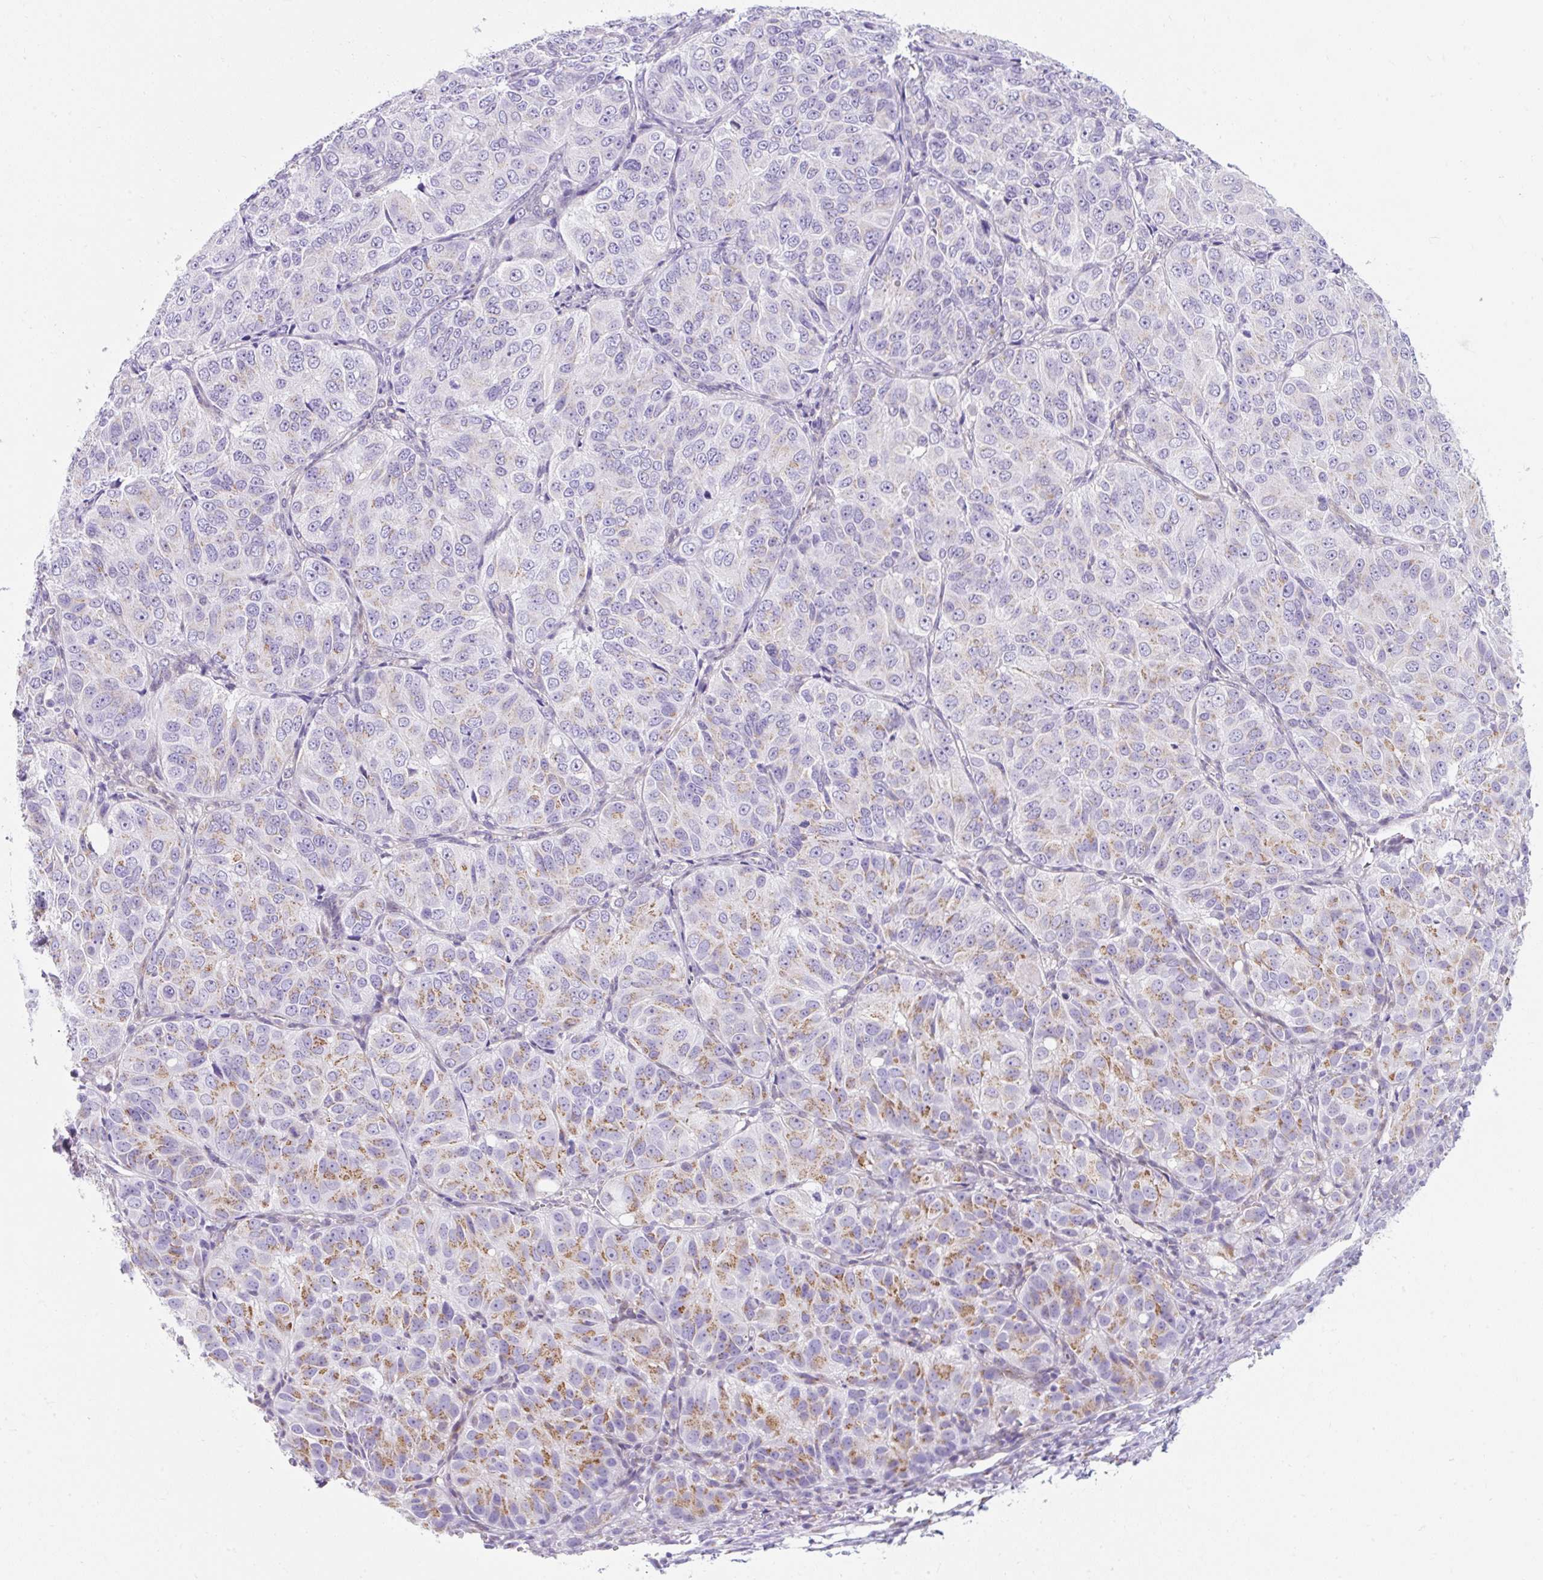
{"staining": {"intensity": "moderate", "quantity": "<25%", "location": "cytoplasmic/membranous"}, "tissue": "ovarian cancer", "cell_type": "Tumor cells", "image_type": "cancer", "snomed": [{"axis": "morphology", "description": "Carcinoma, endometroid"}, {"axis": "topography", "description": "Ovary"}], "caption": "Protein expression analysis of human ovarian endometroid carcinoma reveals moderate cytoplasmic/membranous staining in about <25% of tumor cells.", "gene": "GOLGA8A", "patient": {"sex": "female", "age": 51}}